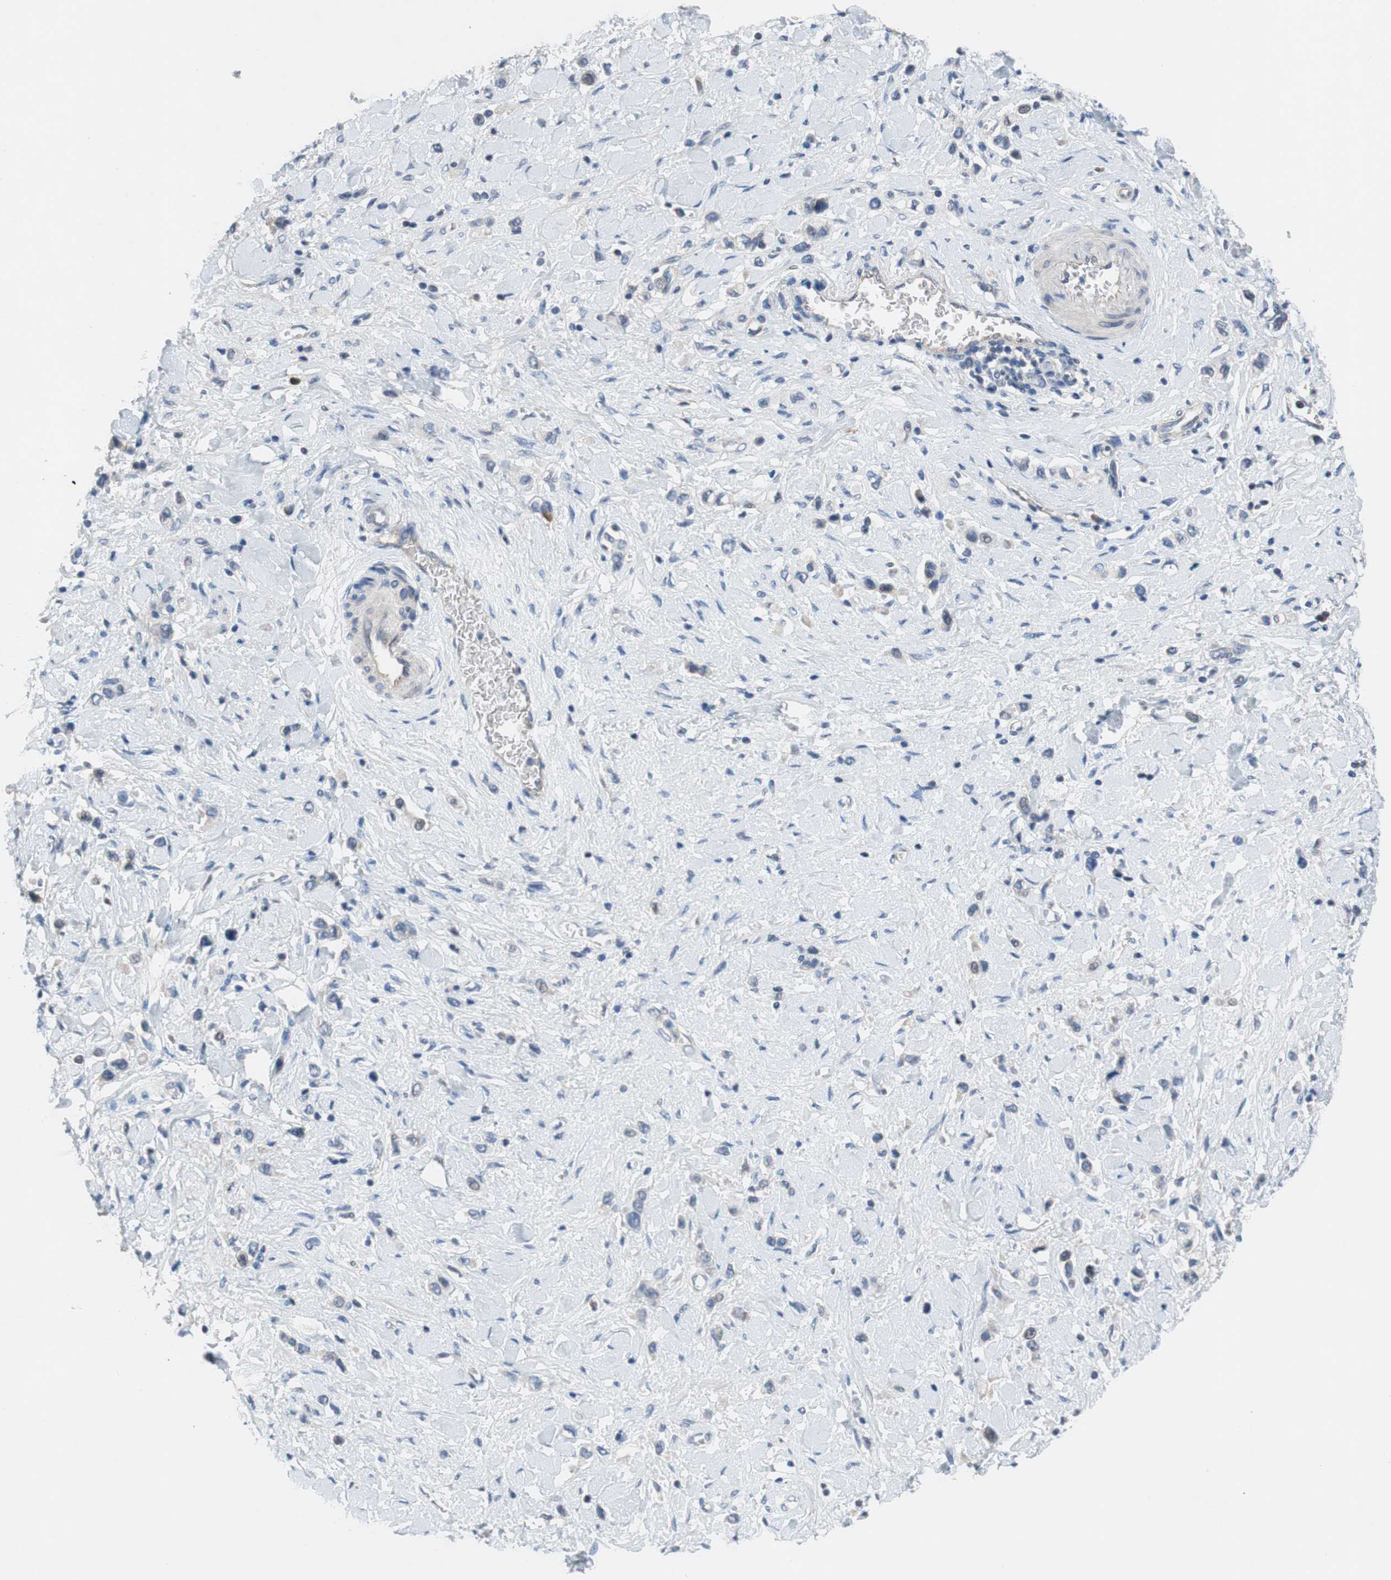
{"staining": {"intensity": "negative", "quantity": "none", "location": "none"}, "tissue": "stomach cancer", "cell_type": "Tumor cells", "image_type": "cancer", "snomed": [{"axis": "morphology", "description": "Normal tissue, NOS"}, {"axis": "morphology", "description": "Adenocarcinoma, NOS"}, {"axis": "topography", "description": "Stomach, upper"}, {"axis": "topography", "description": "Stomach"}], "caption": "IHC micrograph of adenocarcinoma (stomach) stained for a protein (brown), which reveals no expression in tumor cells.", "gene": "TACR3", "patient": {"sex": "female", "age": 65}}